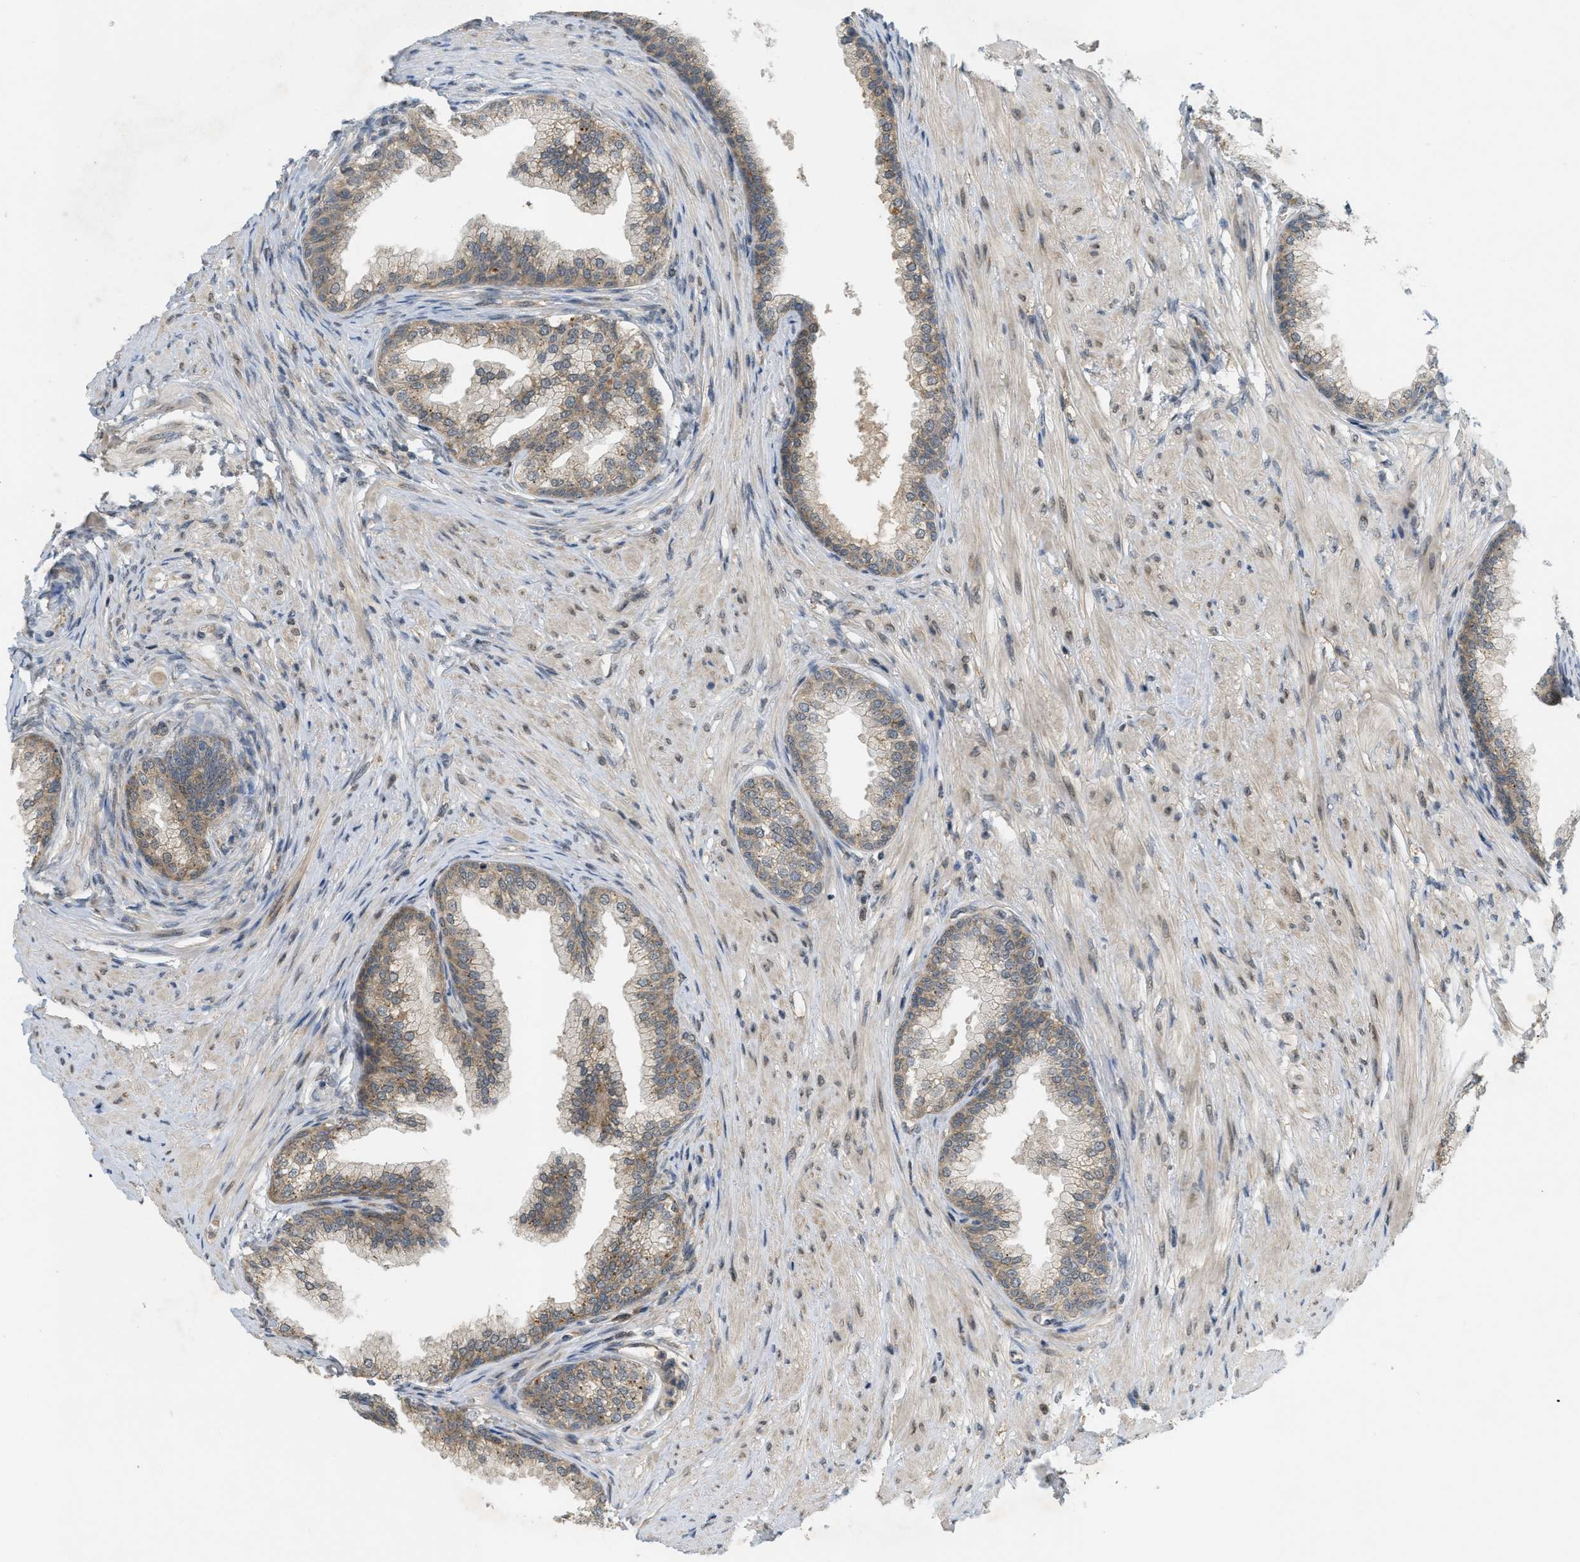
{"staining": {"intensity": "weak", "quantity": ">75%", "location": "cytoplasmic/membranous"}, "tissue": "prostate", "cell_type": "Glandular cells", "image_type": "normal", "snomed": [{"axis": "morphology", "description": "Normal tissue, NOS"}, {"axis": "morphology", "description": "Urothelial carcinoma, Low grade"}, {"axis": "topography", "description": "Urinary bladder"}, {"axis": "topography", "description": "Prostate"}], "caption": "Brown immunohistochemical staining in unremarkable prostate reveals weak cytoplasmic/membranous positivity in approximately >75% of glandular cells.", "gene": "PRKD1", "patient": {"sex": "male", "age": 60}}